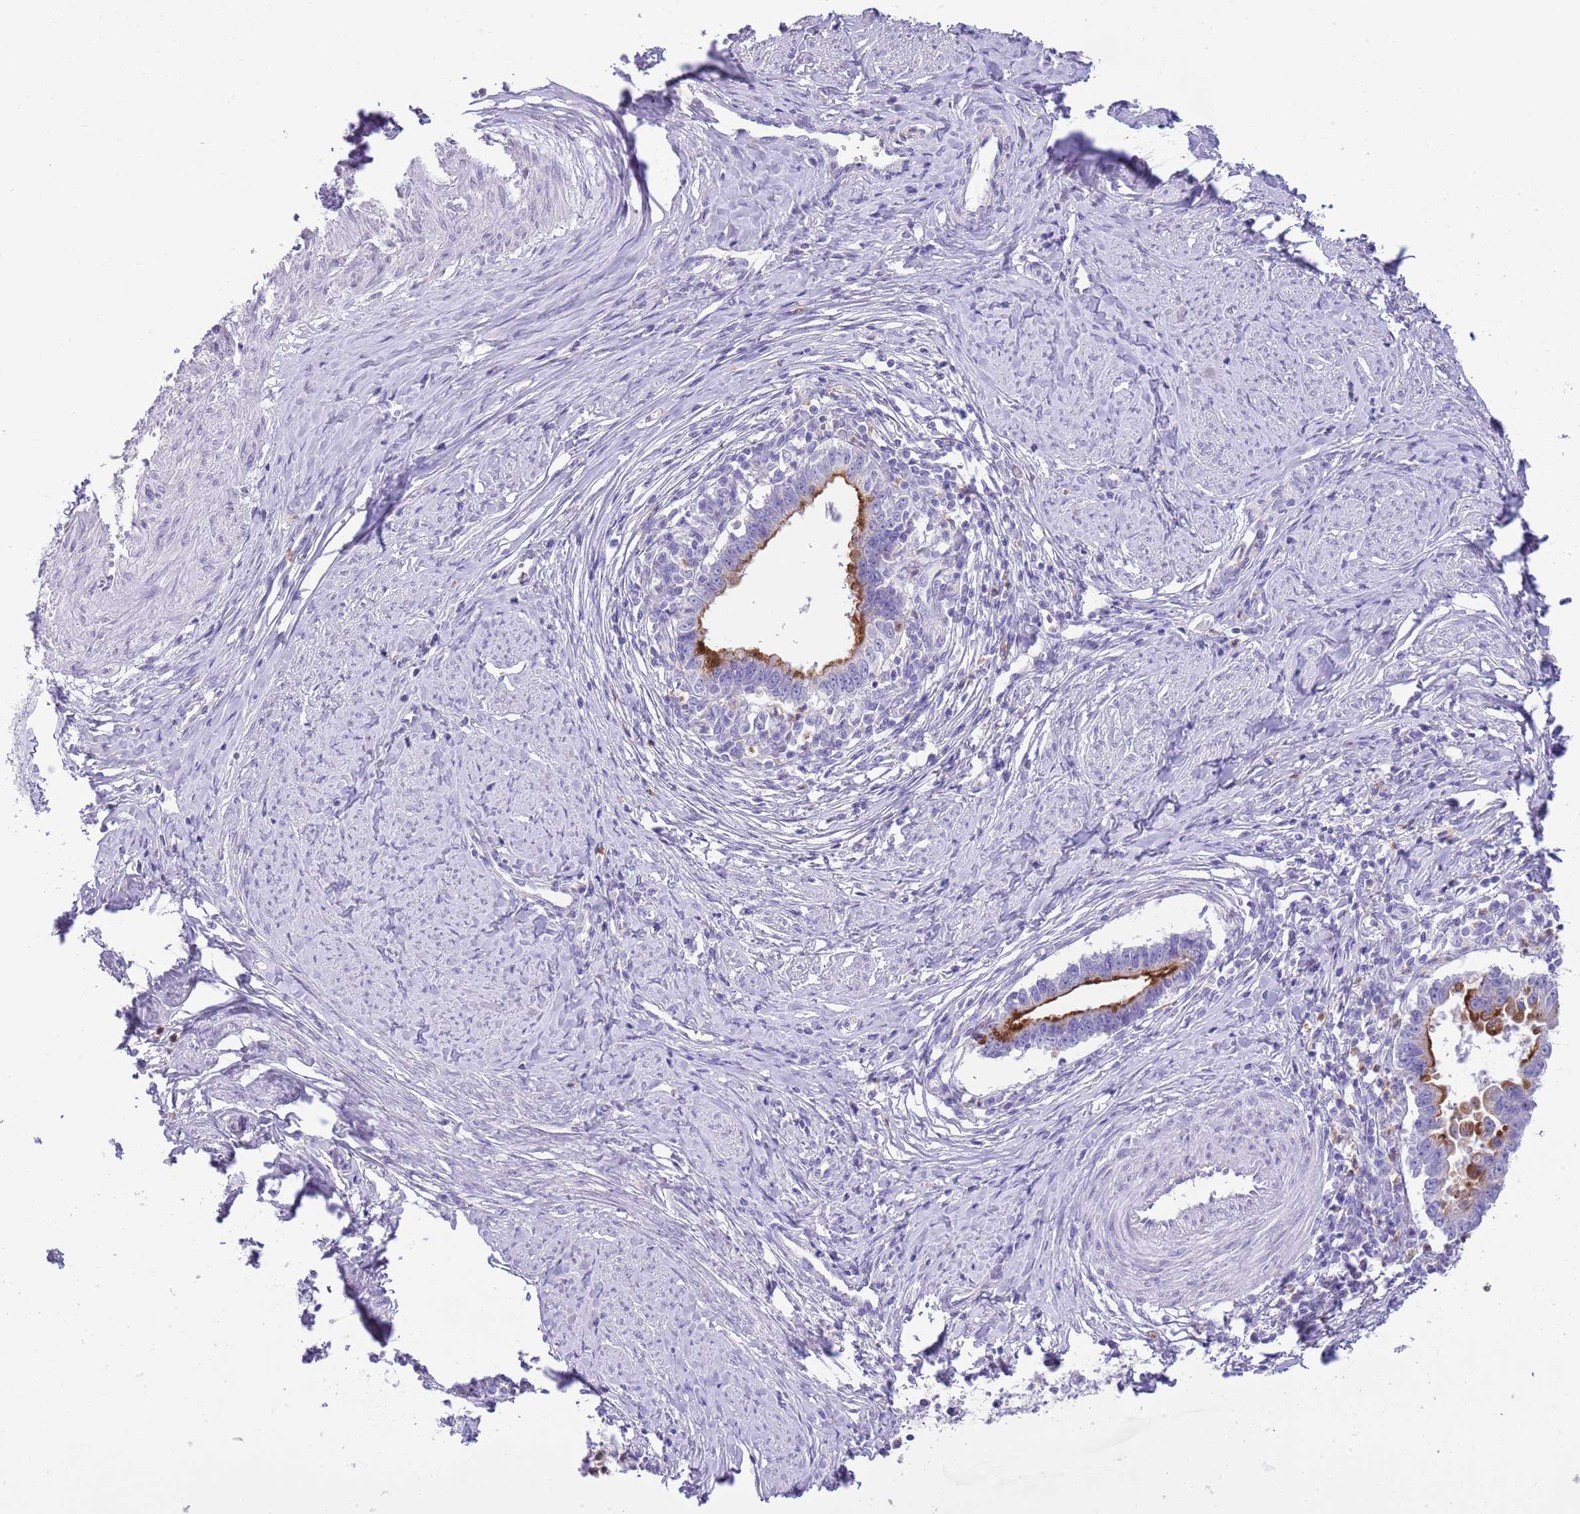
{"staining": {"intensity": "strong", "quantity": "25%-75%", "location": "cytoplasmic/membranous"}, "tissue": "cervical cancer", "cell_type": "Tumor cells", "image_type": "cancer", "snomed": [{"axis": "morphology", "description": "Adenocarcinoma, NOS"}, {"axis": "topography", "description": "Cervix"}], "caption": "Cervical cancer stained for a protein reveals strong cytoplasmic/membranous positivity in tumor cells.", "gene": "OR2Z1", "patient": {"sex": "female", "age": 36}}